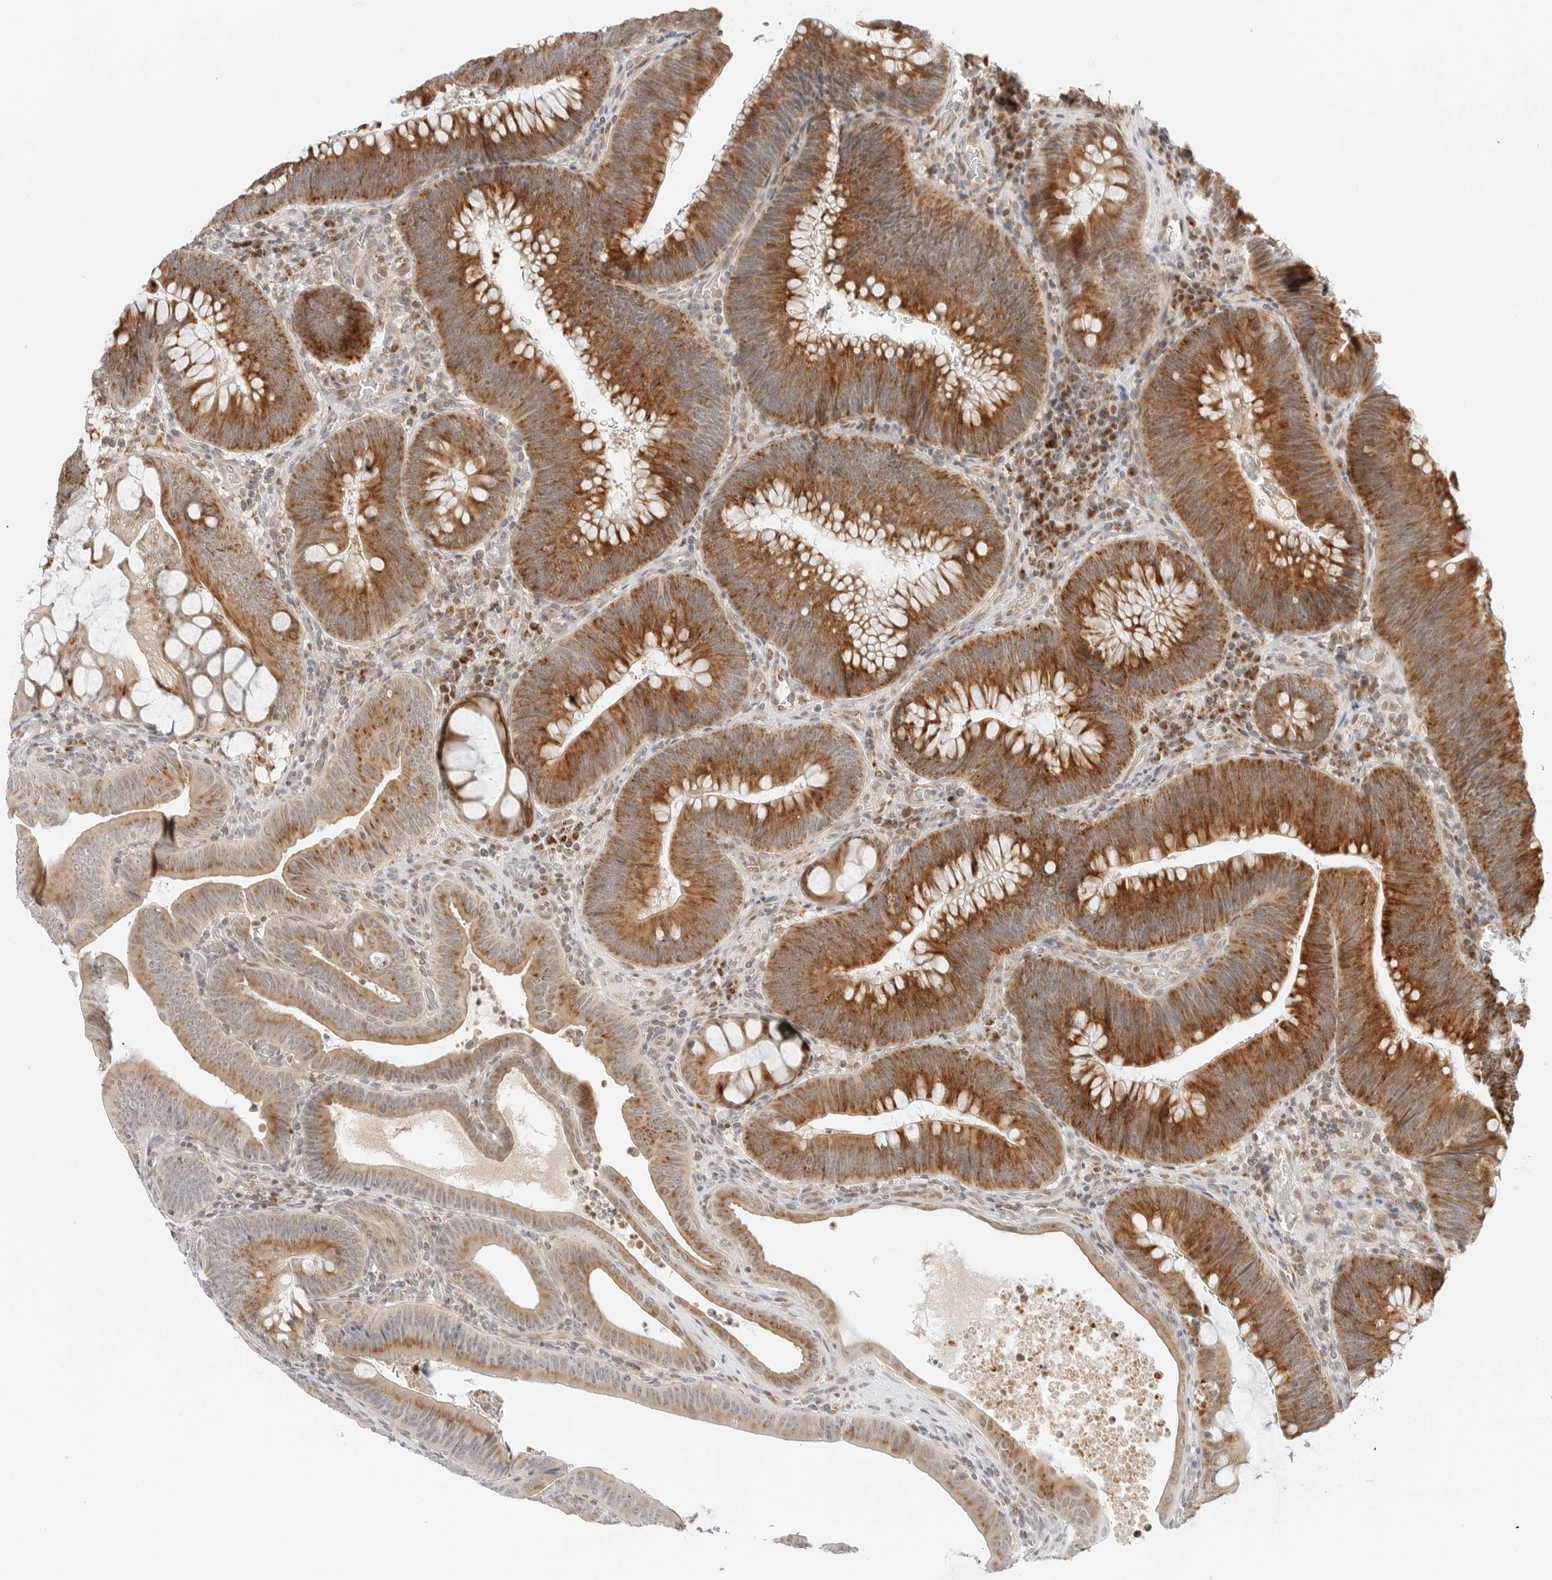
{"staining": {"intensity": "strong", "quantity": ">75%", "location": "cytoplasmic/membranous"}, "tissue": "colorectal cancer", "cell_type": "Tumor cells", "image_type": "cancer", "snomed": [{"axis": "morphology", "description": "Normal tissue, NOS"}, {"axis": "topography", "description": "Colon"}], "caption": "DAB (3,3'-diaminobenzidine) immunohistochemical staining of human colorectal cancer displays strong cytoplasmic/membranous protein expression in approximately >75% of tumor cells.", "gene": "DYRK4", "patient": {"sex": "female", "age": 82}}